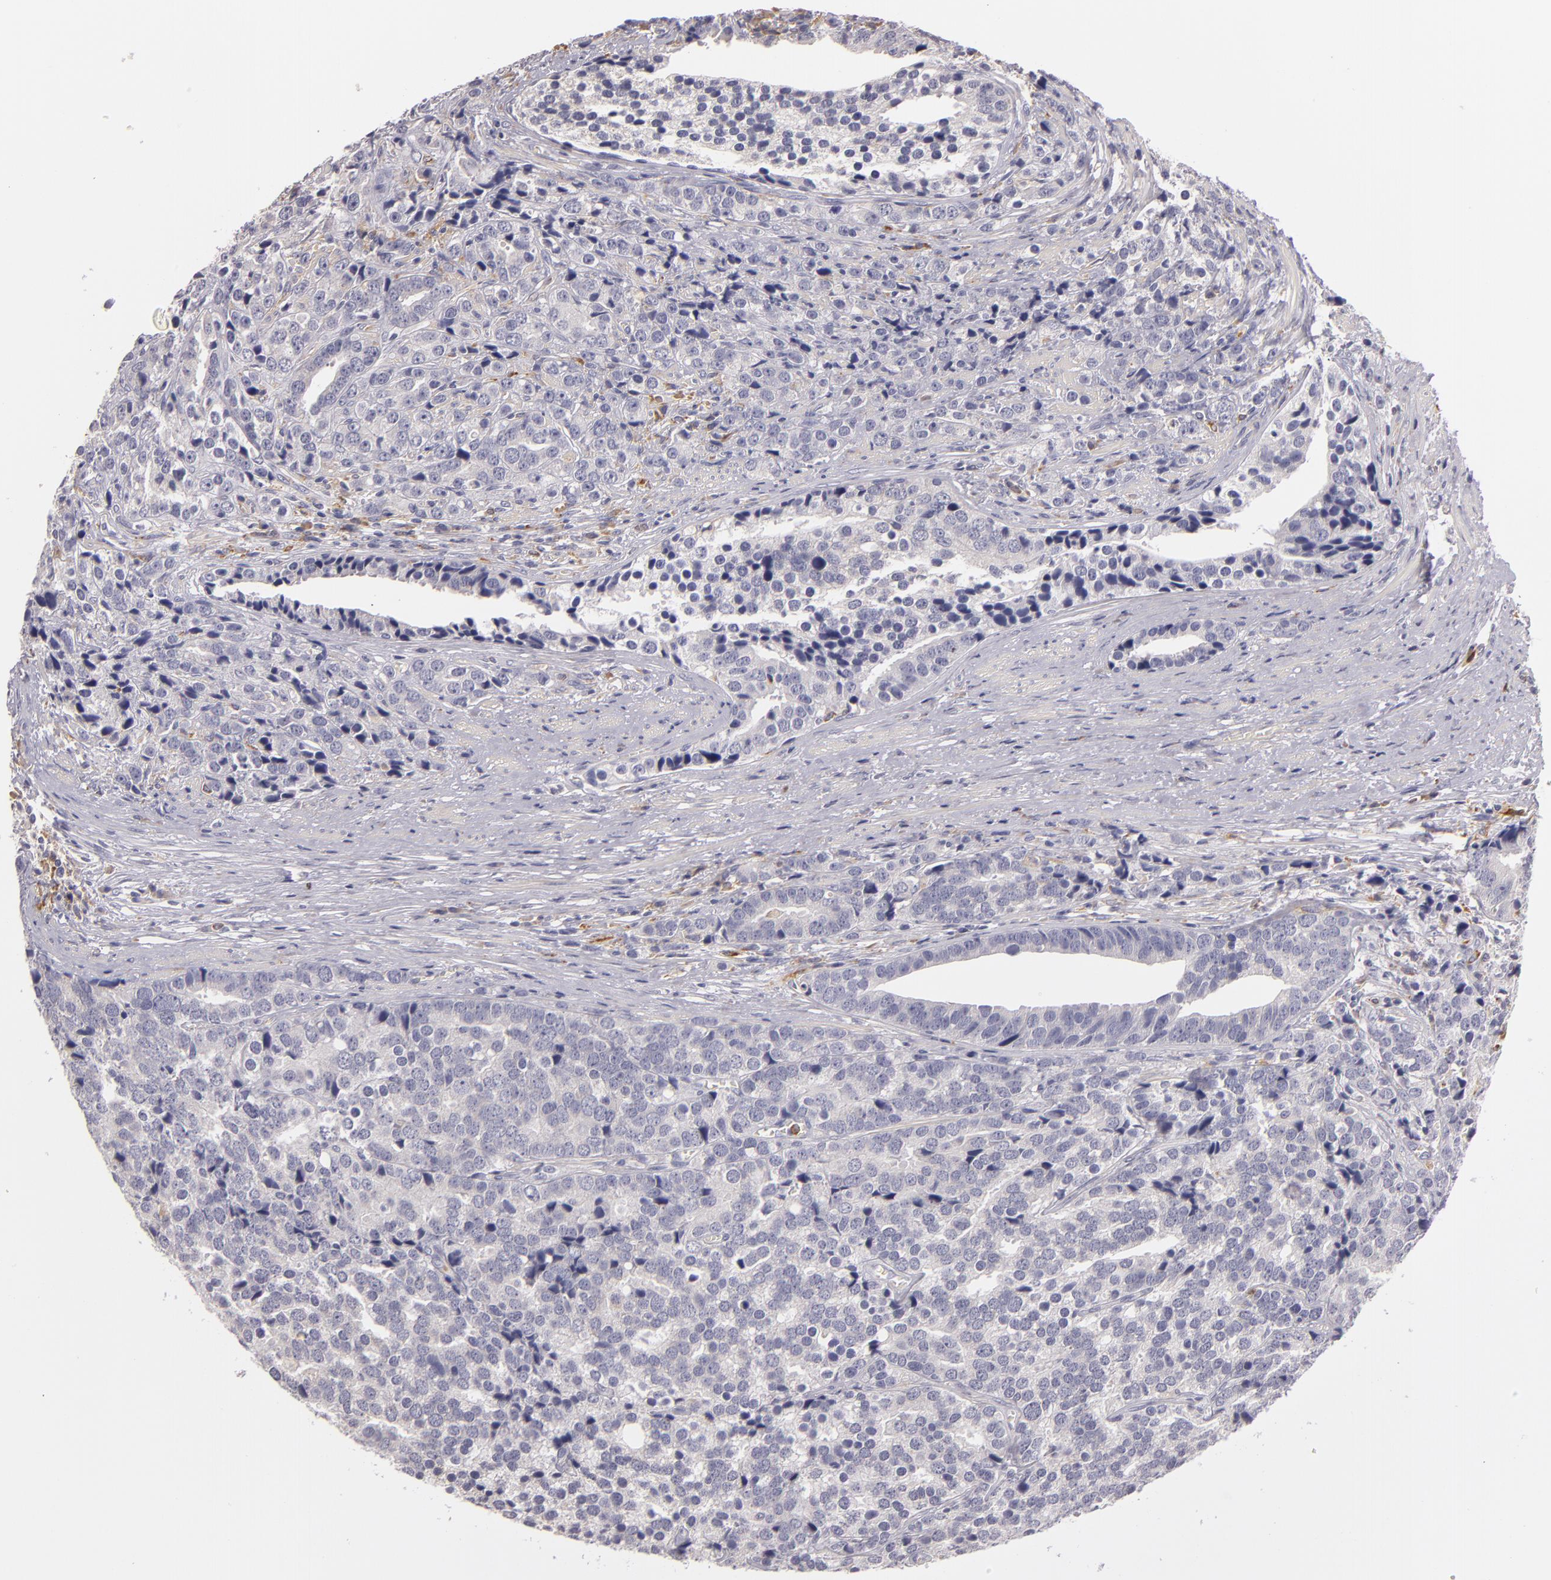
{"staining": {"intensity": "negative", "quantity": "none", "location": "none"}, "tissue": "prostate cancer", "cell_type": "Tumor cells", "image_type": "cancer", "snomed": [{"axis": "morphology", "description": "Adenocarcinoma, High grade"}, {"axis": "topography", "description": "Prostate"}], "caption": "Prostate adenocarcinoma (high-grade) stained for a protein using immunohistochemistry (IHC) reveals no expression tumor cells.", "gene": "TLR8", "patient": {"sex": "male", "age": 71}}